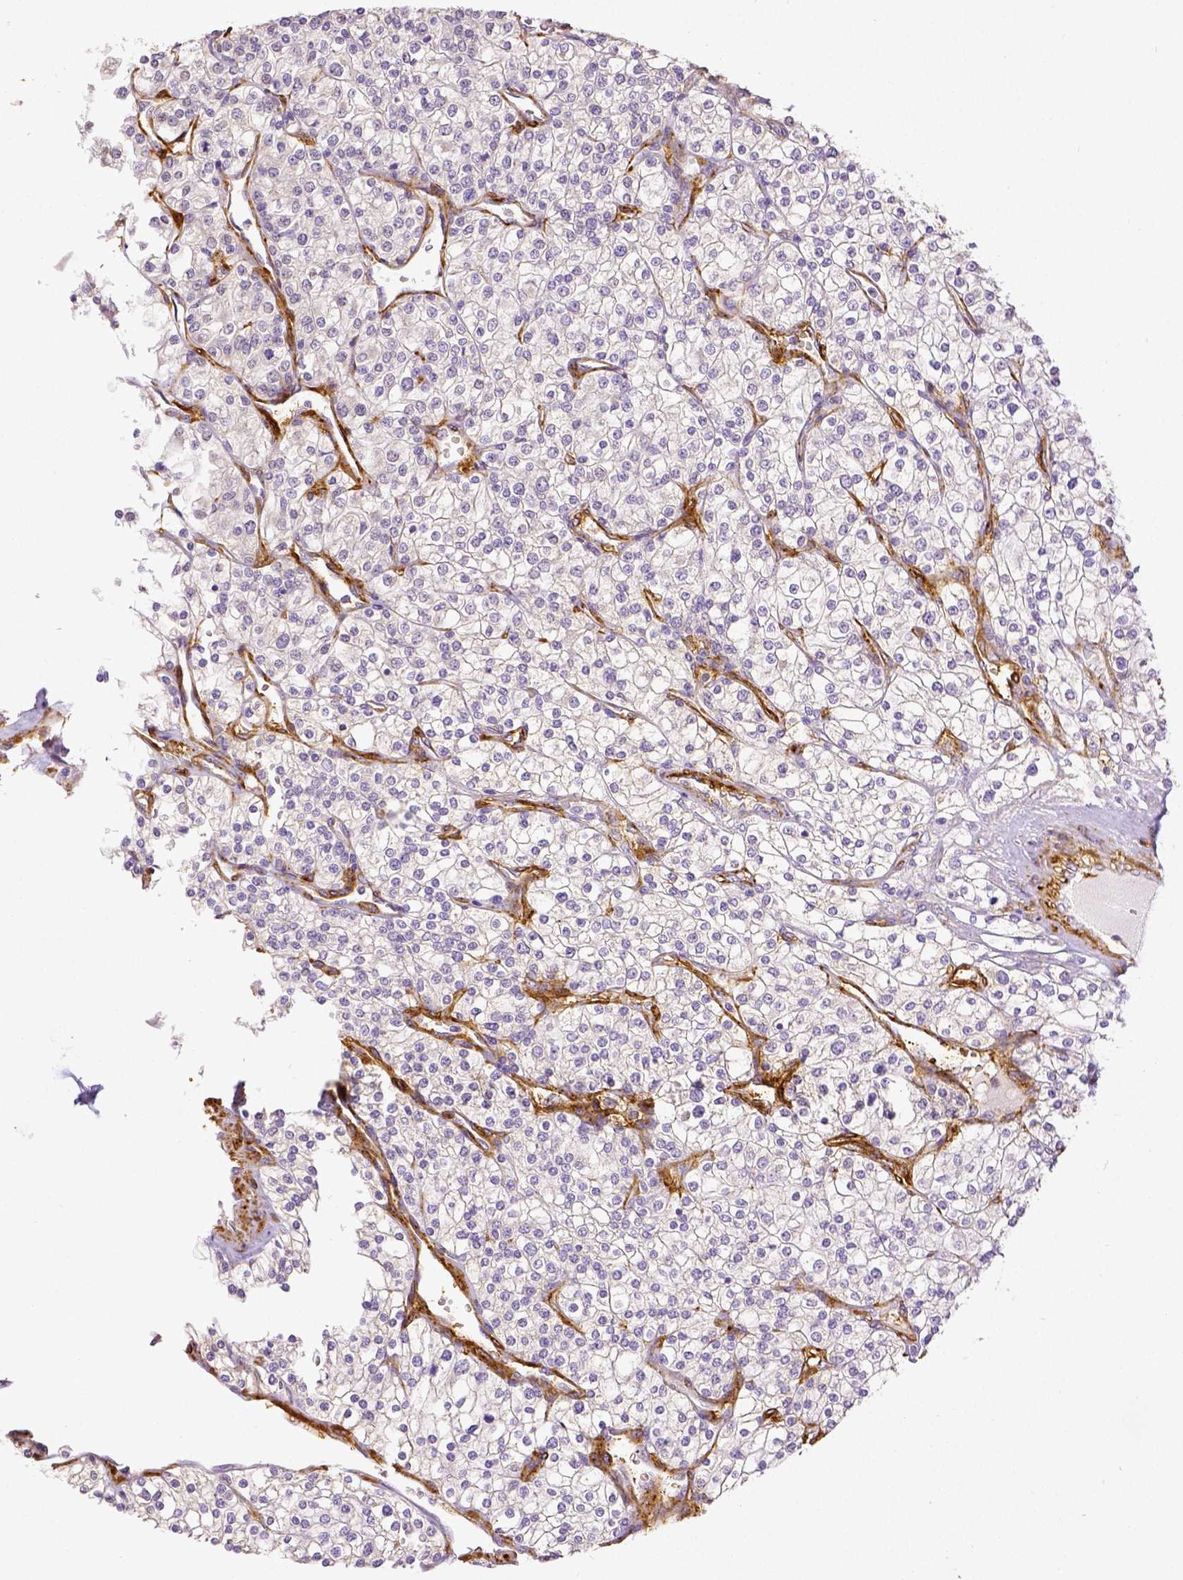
{"staining": {"intensity": "negative", "quantity": "none", "location": "none"}, "tissue": "renal cancer", "cell_type": "Tumor cells", "image_type": "cancer", "snomed": [{"axis": "morphology", "description": "Adenocarcinoma, NOS"}, {"axis": "topography", "description": "Kidney"}], "caption": "Image shows no protein expression in tumor cells of renal cancer (adenocarcinoma) tissue. (DAB (3,3'-diaminobenzidine) IHC with hematoxylin counter stain).", "gene": "THY1", "patient": {"sex": "male", "age": 80}}